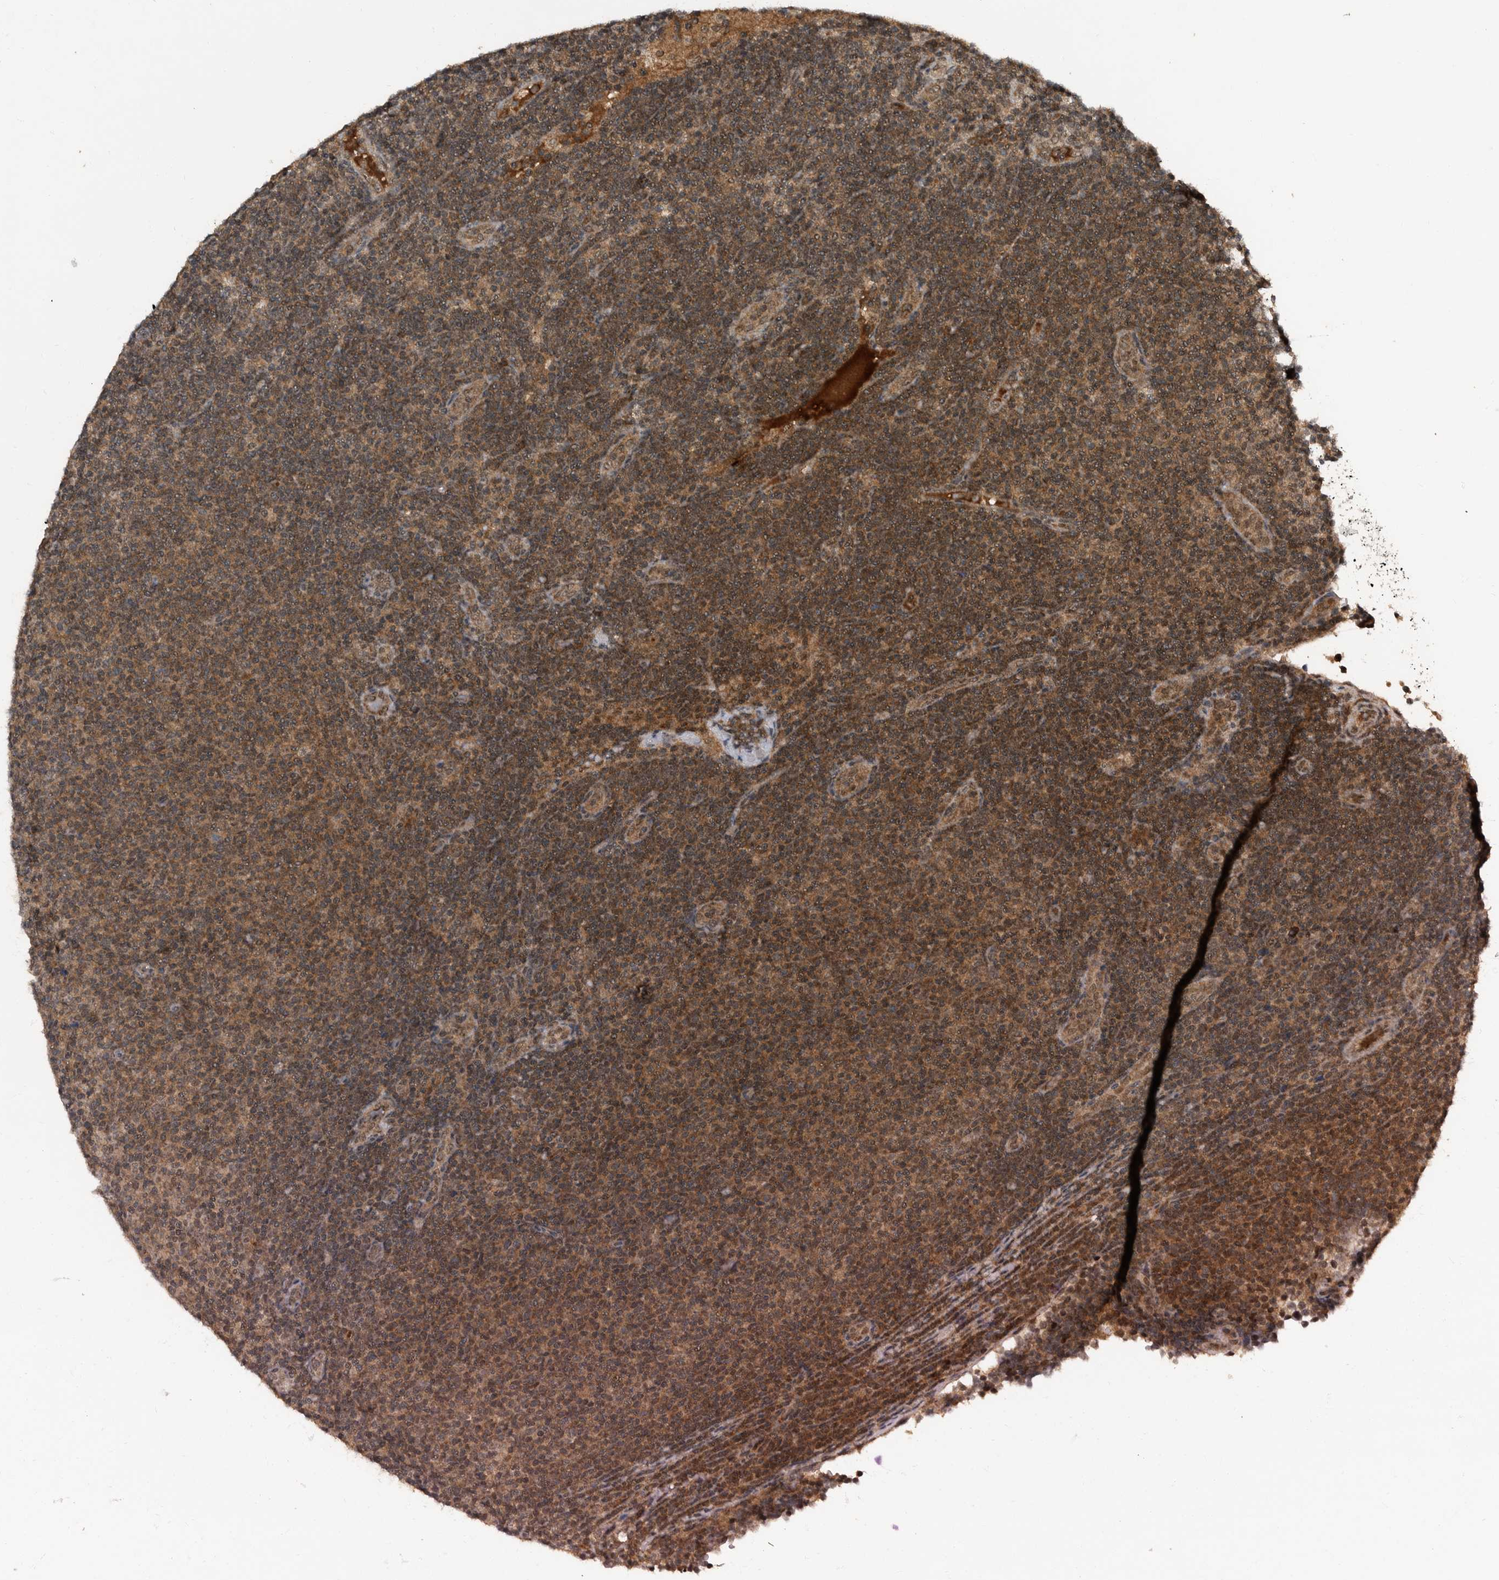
{"staining": {"intensity": "moderate", "quantity": ">75%", "location": "cytoplasmic/membranous,nuclear"}, "tissue": "lymphoma", "cell_type": "Tumor cells", "image_type": "cancer", "snomed": [{"axis": "morphology", "description": "Malignant lymphoma, non-Hodgkin's type, Low grade"}, {"axis": "topography", "description": "Lymph node"}], "caption": "Human lymphoma stained with a protein marker displays moderate staining in tumor cells.", "gene": "FOXO1", "patient": {"sex": "male", "age": 66}}